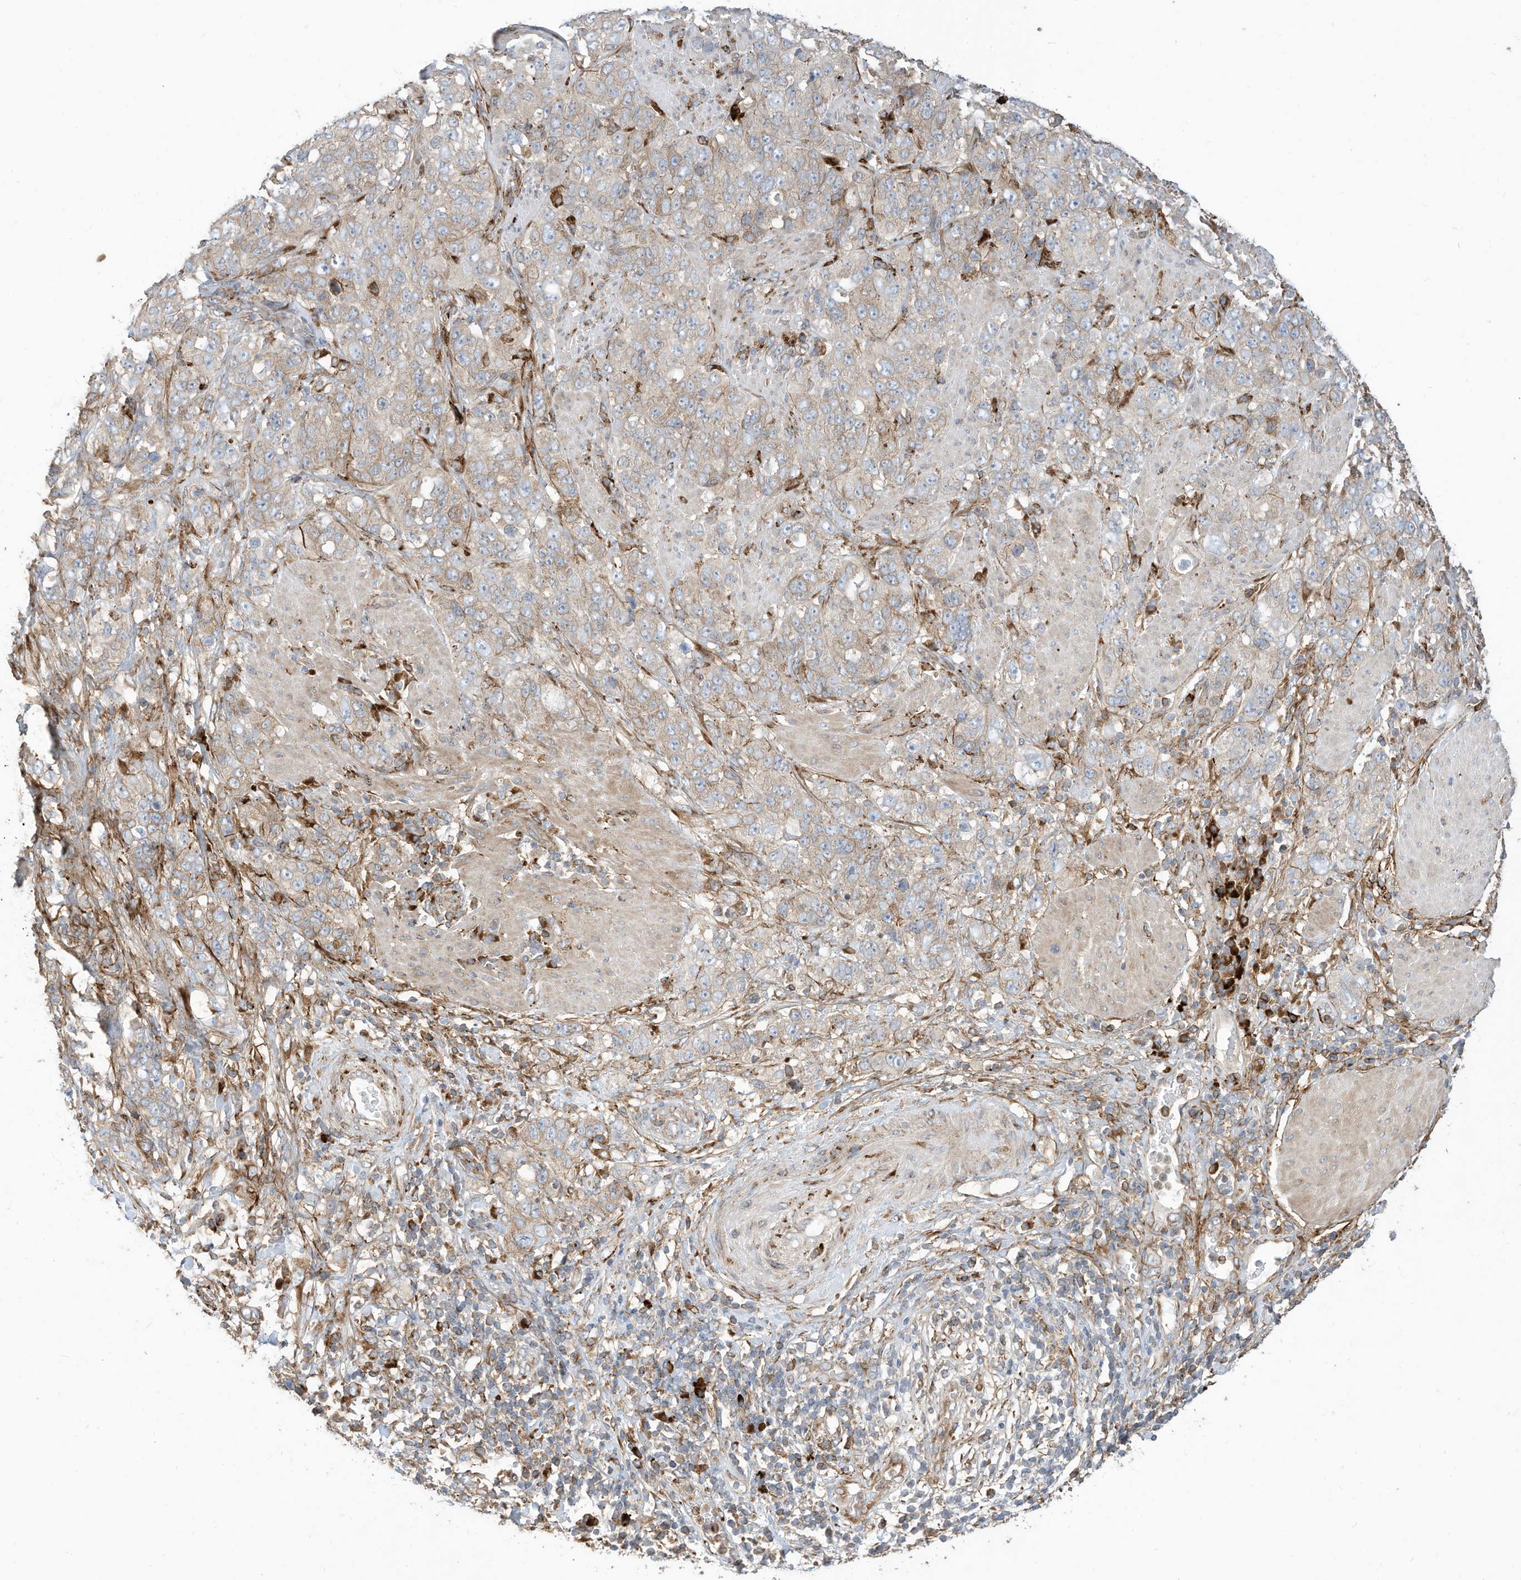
{"staining": {"intensity": "weak", "quantity": "<25%", "location": "cytoplasmic/membranous"}, "tissue": "stomach cancer", "cell_type": "Tumor cells", "image_type": "cancer", "snomed": [{"axis": "morphology", "description": "Adenocarcinoma, NOS"}, {"axis": "topography", "description": "Stomach"}], "caption": "DAB (3,3'-diaminobenzidine) immunohistochemical staining of human stomach cancer (adenocarcinoma) displays no significant positivity in tumor cells. Brightfield microscopy of immunohistochemistry stained with DAB (brown) and hematoxylin (blue), captured at high magnification.", "gene": "TRNAU1AP", "patient": {"sex": "male", "age": 48}}